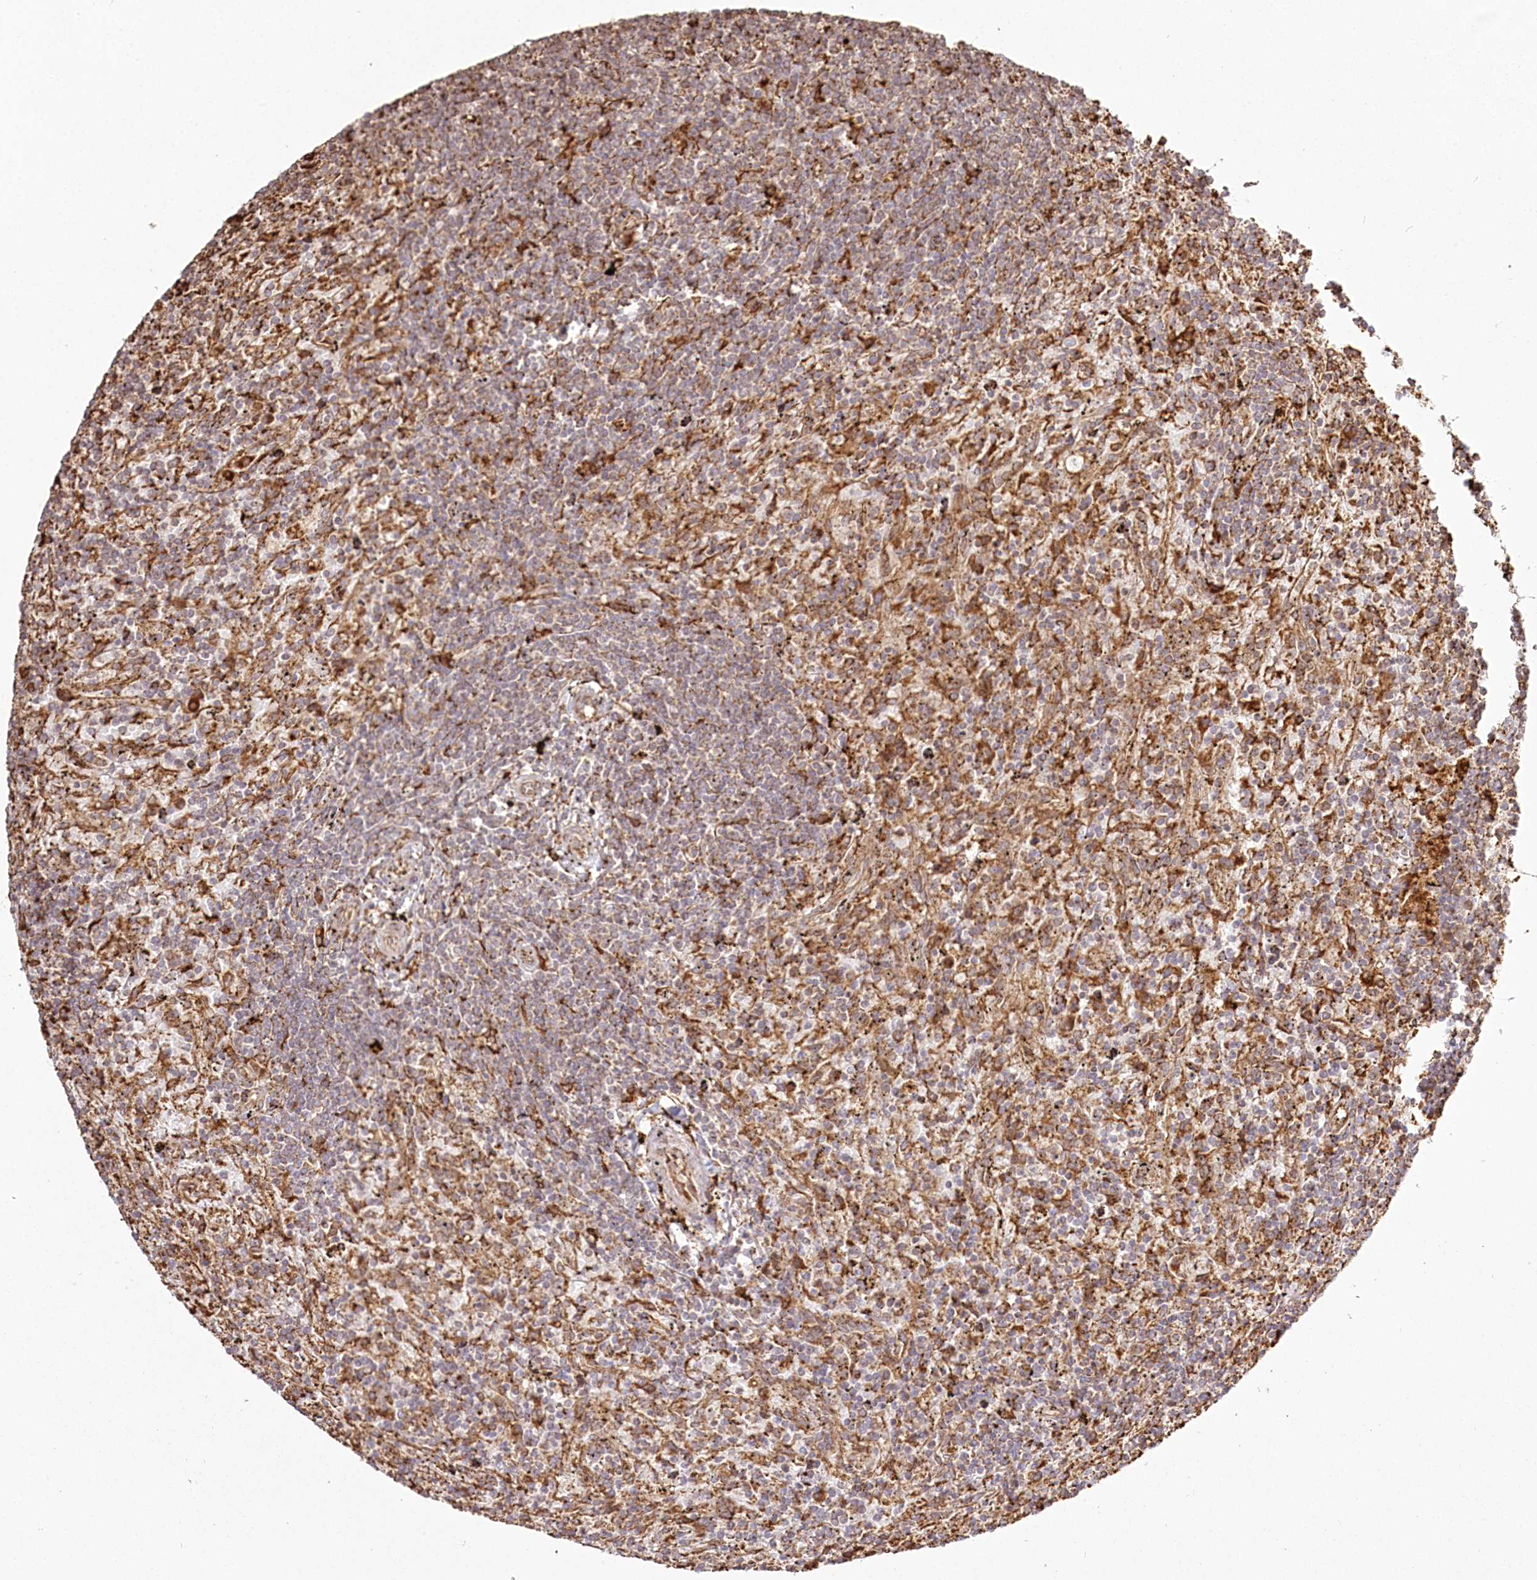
{"staining": {"intensity": "moderate", "quantity": ">75%", "location": "cytoplasmic/membranous"}, "tissue": "lymphoma", "cell_type": "Tumor cells", "image_type": "cancer", "snomed": [{"axis": "morphology", "description": "Malignant lymphoma, non-Hodgkin's type, Low grade"}, {"axis": "topography", "description": "Spleen"}], "caption": "Immunohistochemical staining of malignant lymphoma, non-Hodgkin's type (low-grade) reveals moderate cytoplasmic/membranous protein staining in approximately >75% of tumor cells. (DAB IHC, brown staining for protein, blue staining for nuclei).", "gene": "FAM13A", "patient": {"sex": "male", "age": 76}}